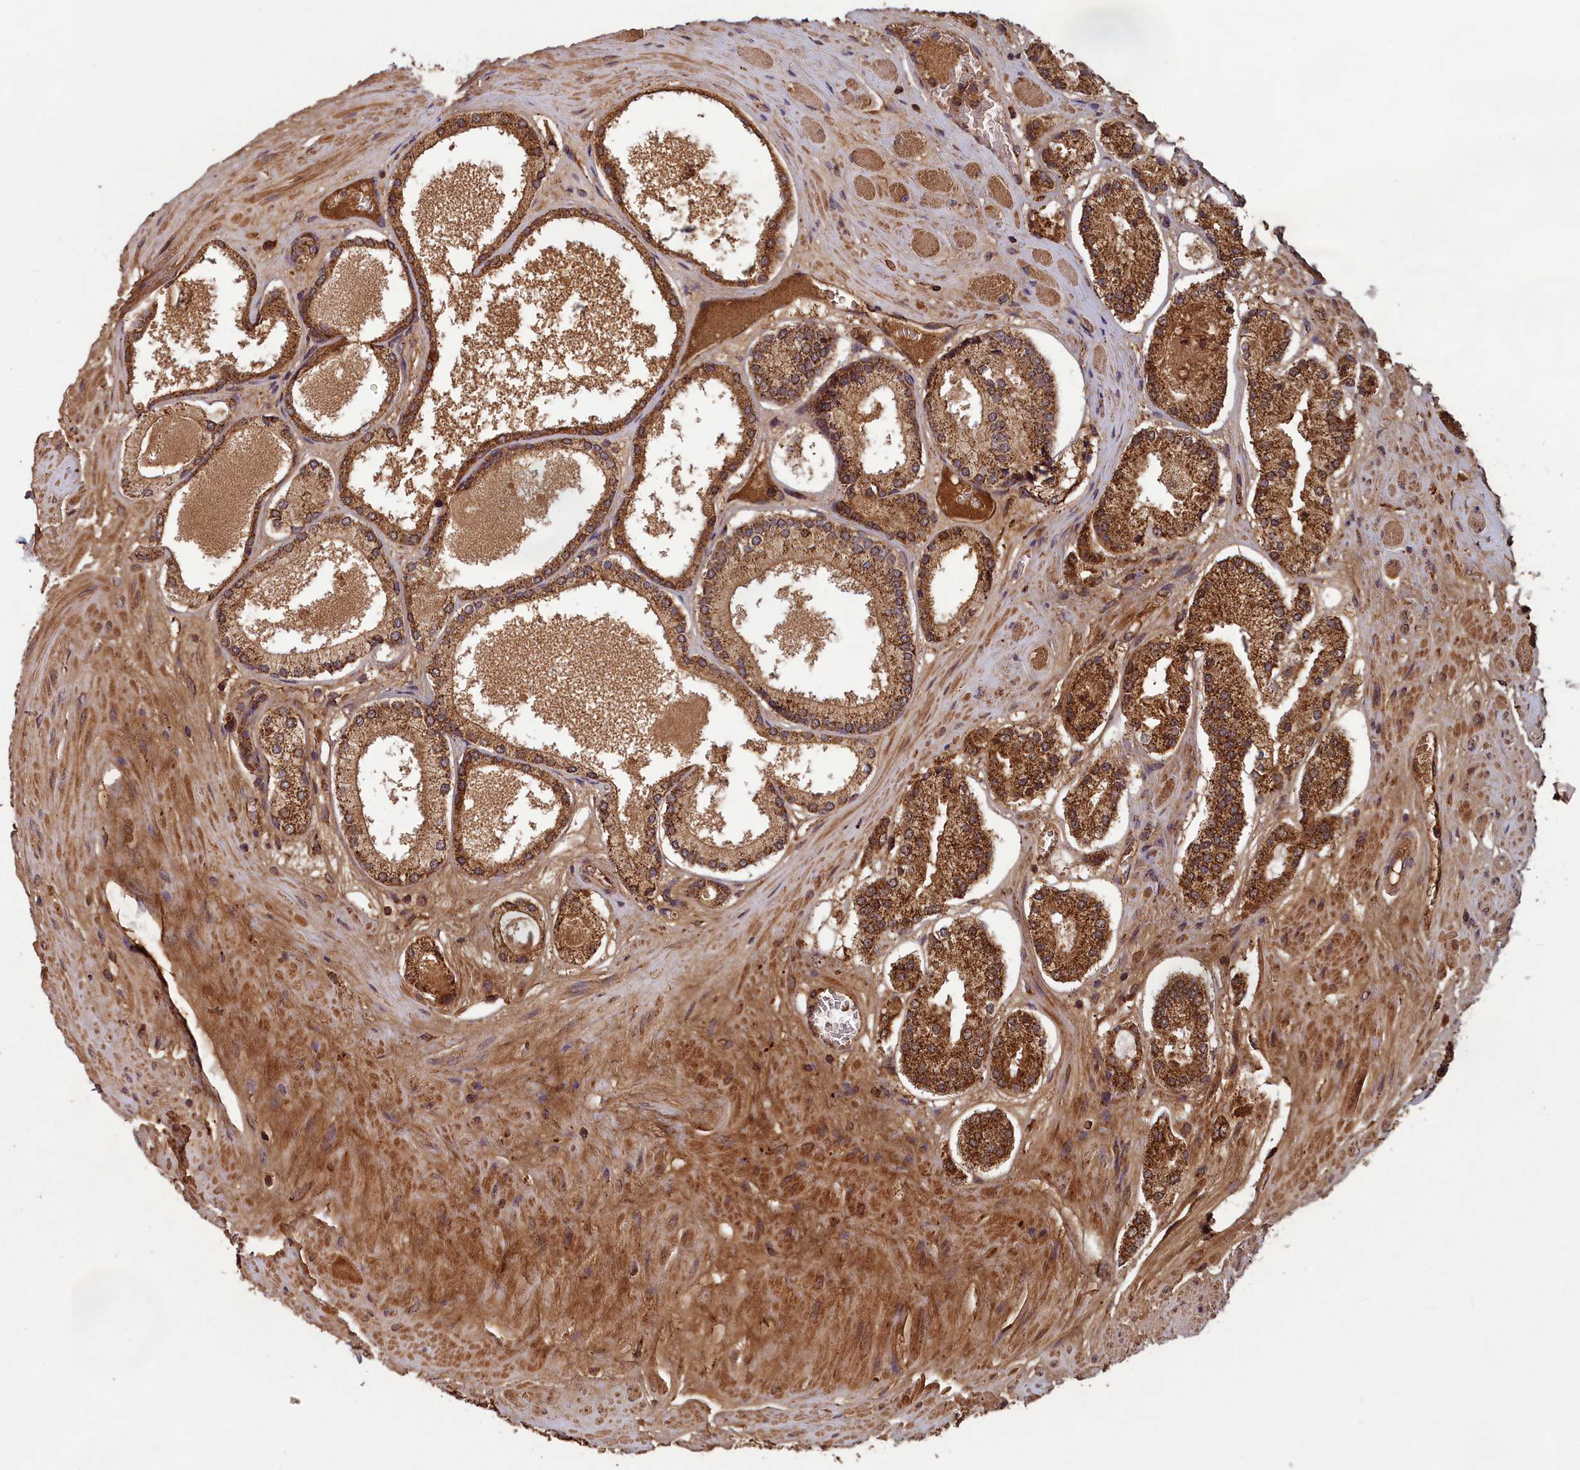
{"staining": {"intensity": "strong", "quantity": ">75%", "location": "cytoplasmic/membranous"}, "tissue": "prostate cancer", "cell_type": "Tumor cells", "image_type": "cancer", "snomed": [{"axis": "morphology", "description": "Adenocarcinoma, High grade"}, {"axis": "topography", "description": "Prostate"}], "caption": "Immunohistochemistry staining of prostate cancer (high-grade adenocarcinoma), which reveals high levels of strong cytoplasmic/membranous expression in about >75% of tumor cells indicating strong cytoplasmic/membranous protein expression. The staining was performed using DAB (brown) for protein detection and nuclei were counterstained in hematoxylin (blue).", "gene": "CCDC15", "patient": {"sex": "male", "age": 67}}